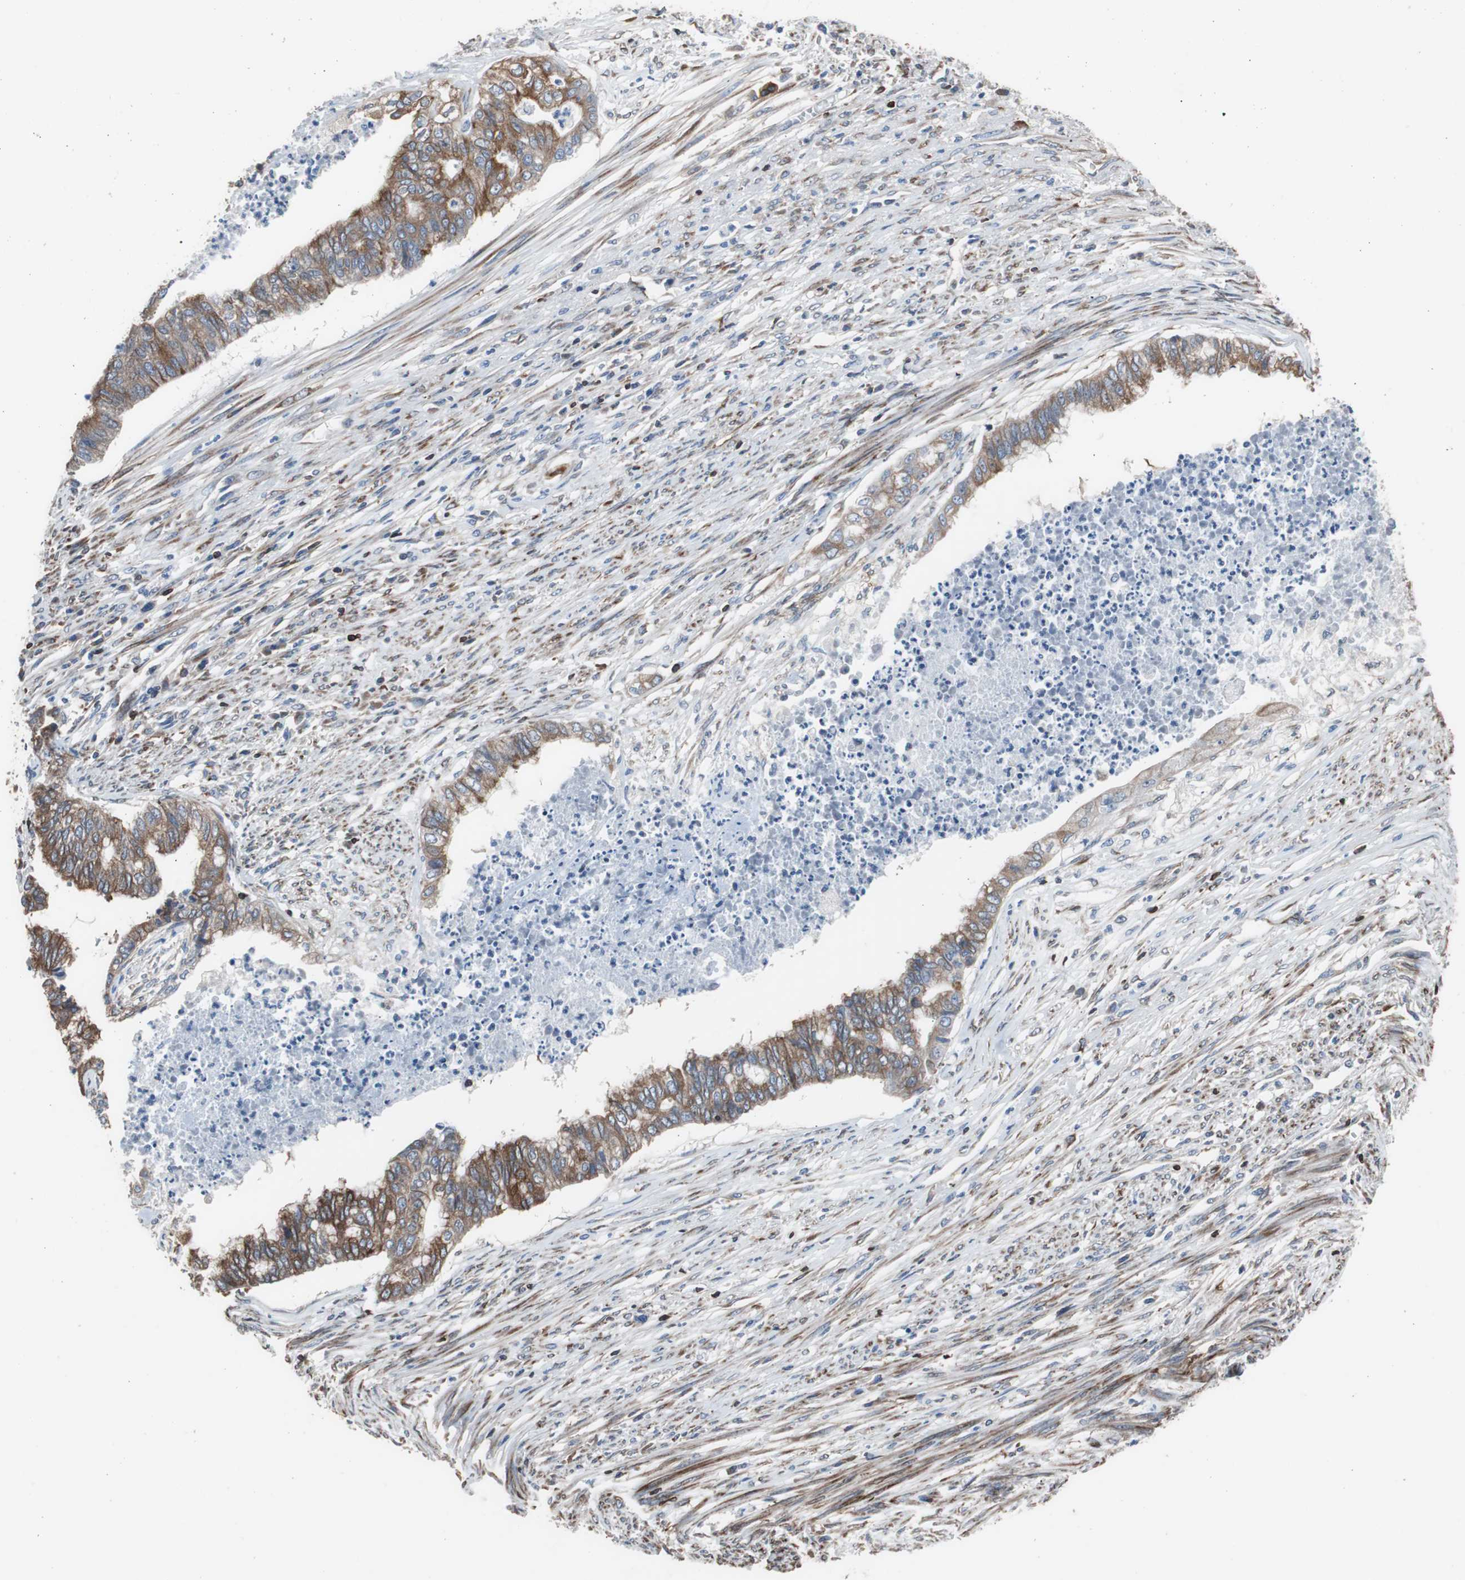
{"staining": {"intensity": "strong", "quantity": "25%-75%", "location": "cytoplasmic/membranous"}, "tissue": "endometrial cancer", "cell_type": "Tumor cells", "image_type": "cancer", "snomed": [{"axis": "morphology", "description": "Adenocarcinoma, NOS"}, {"axis": "topography", "description": "Endometrium"}], "caption": "Immunohistochemistry image of endometrial cancer (adenocarcinoma) stained for a protein (brown), which exhibits high levels of strong cytoplasmic/membranous expression in about 25%-75% of tumor cells.", "gene": "PBXIP1", "patient": {"sex": "female", "age": 79}}